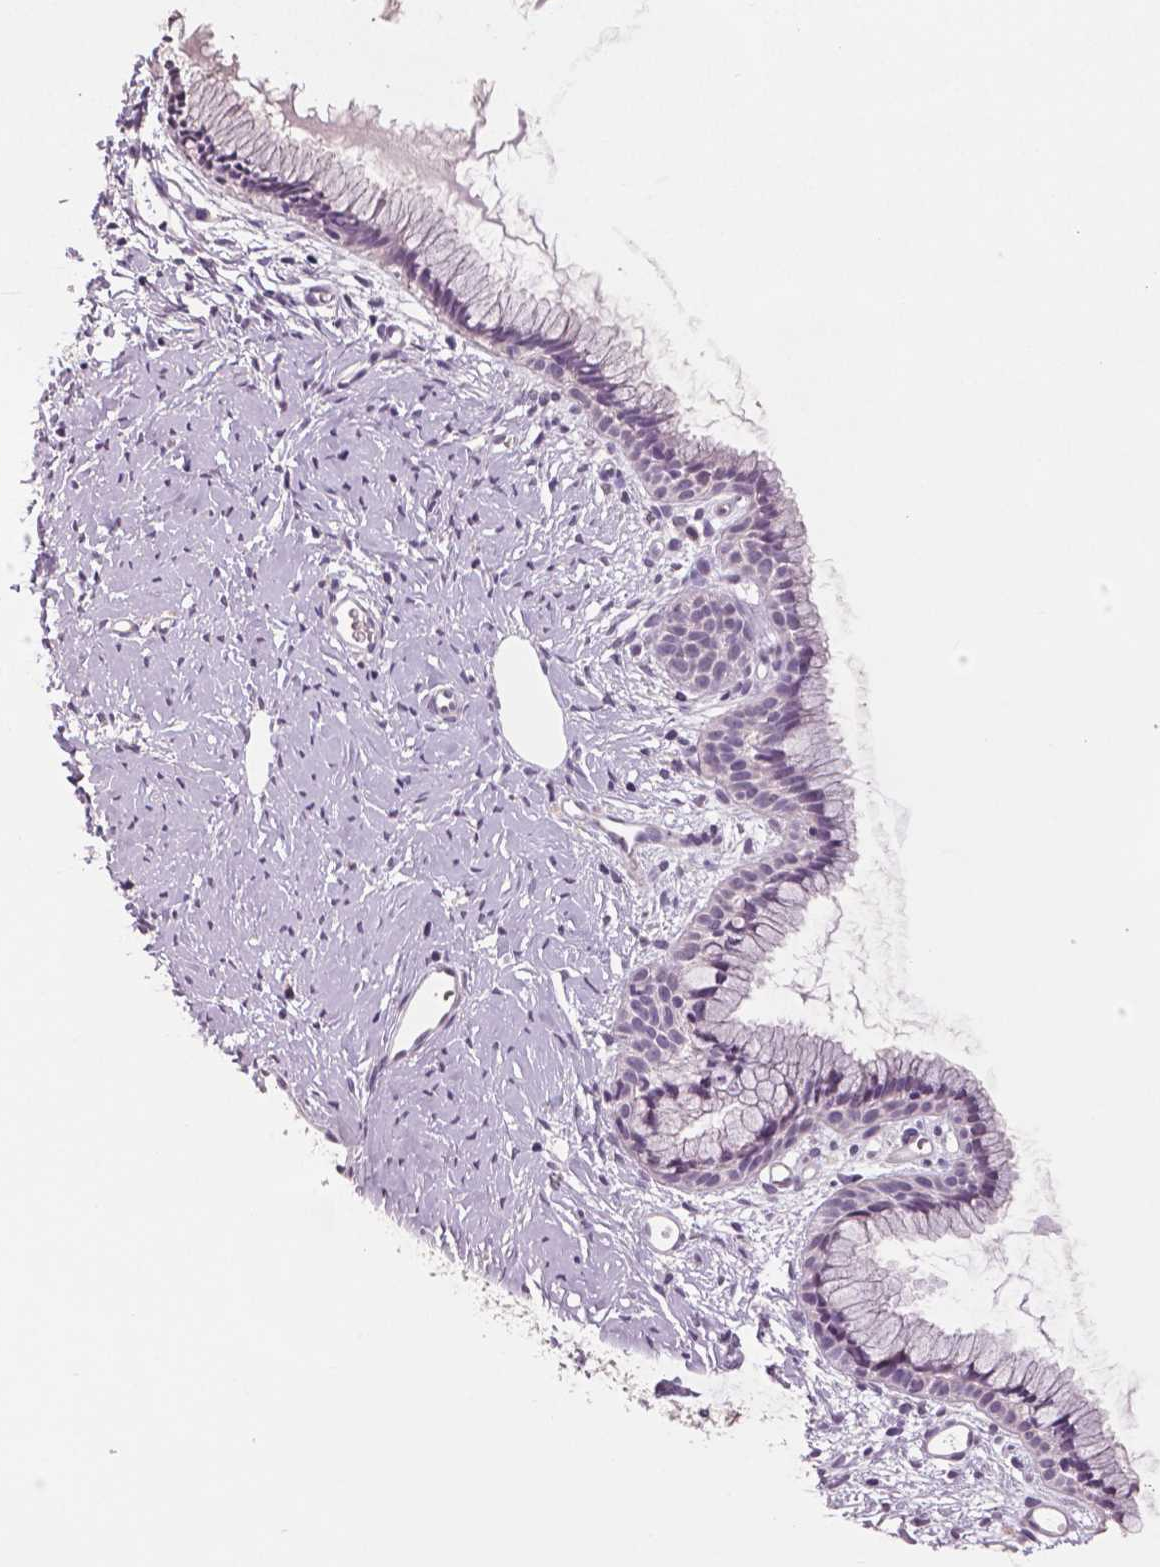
{"staining": {"intensity": "negative", "quantity": "none", "location": "none"}, "tissue": "cervix", "cell_type": "Glandular cells", "image_type": "normal", "snomed": [{"axis": "morphology", "description": "Normal tissue, NOS"}, {"axis": "topography", "description": "Cervix"}], "caption": "Immunohistochemistry histopathology image of benign cervix: cervix stained with DAB (3,3'-diaminobenzidine) exhibits no significant protein staining in glandular cells.", "gene": "NECAB1", "patient": {"sex": "female", "age": 40}}